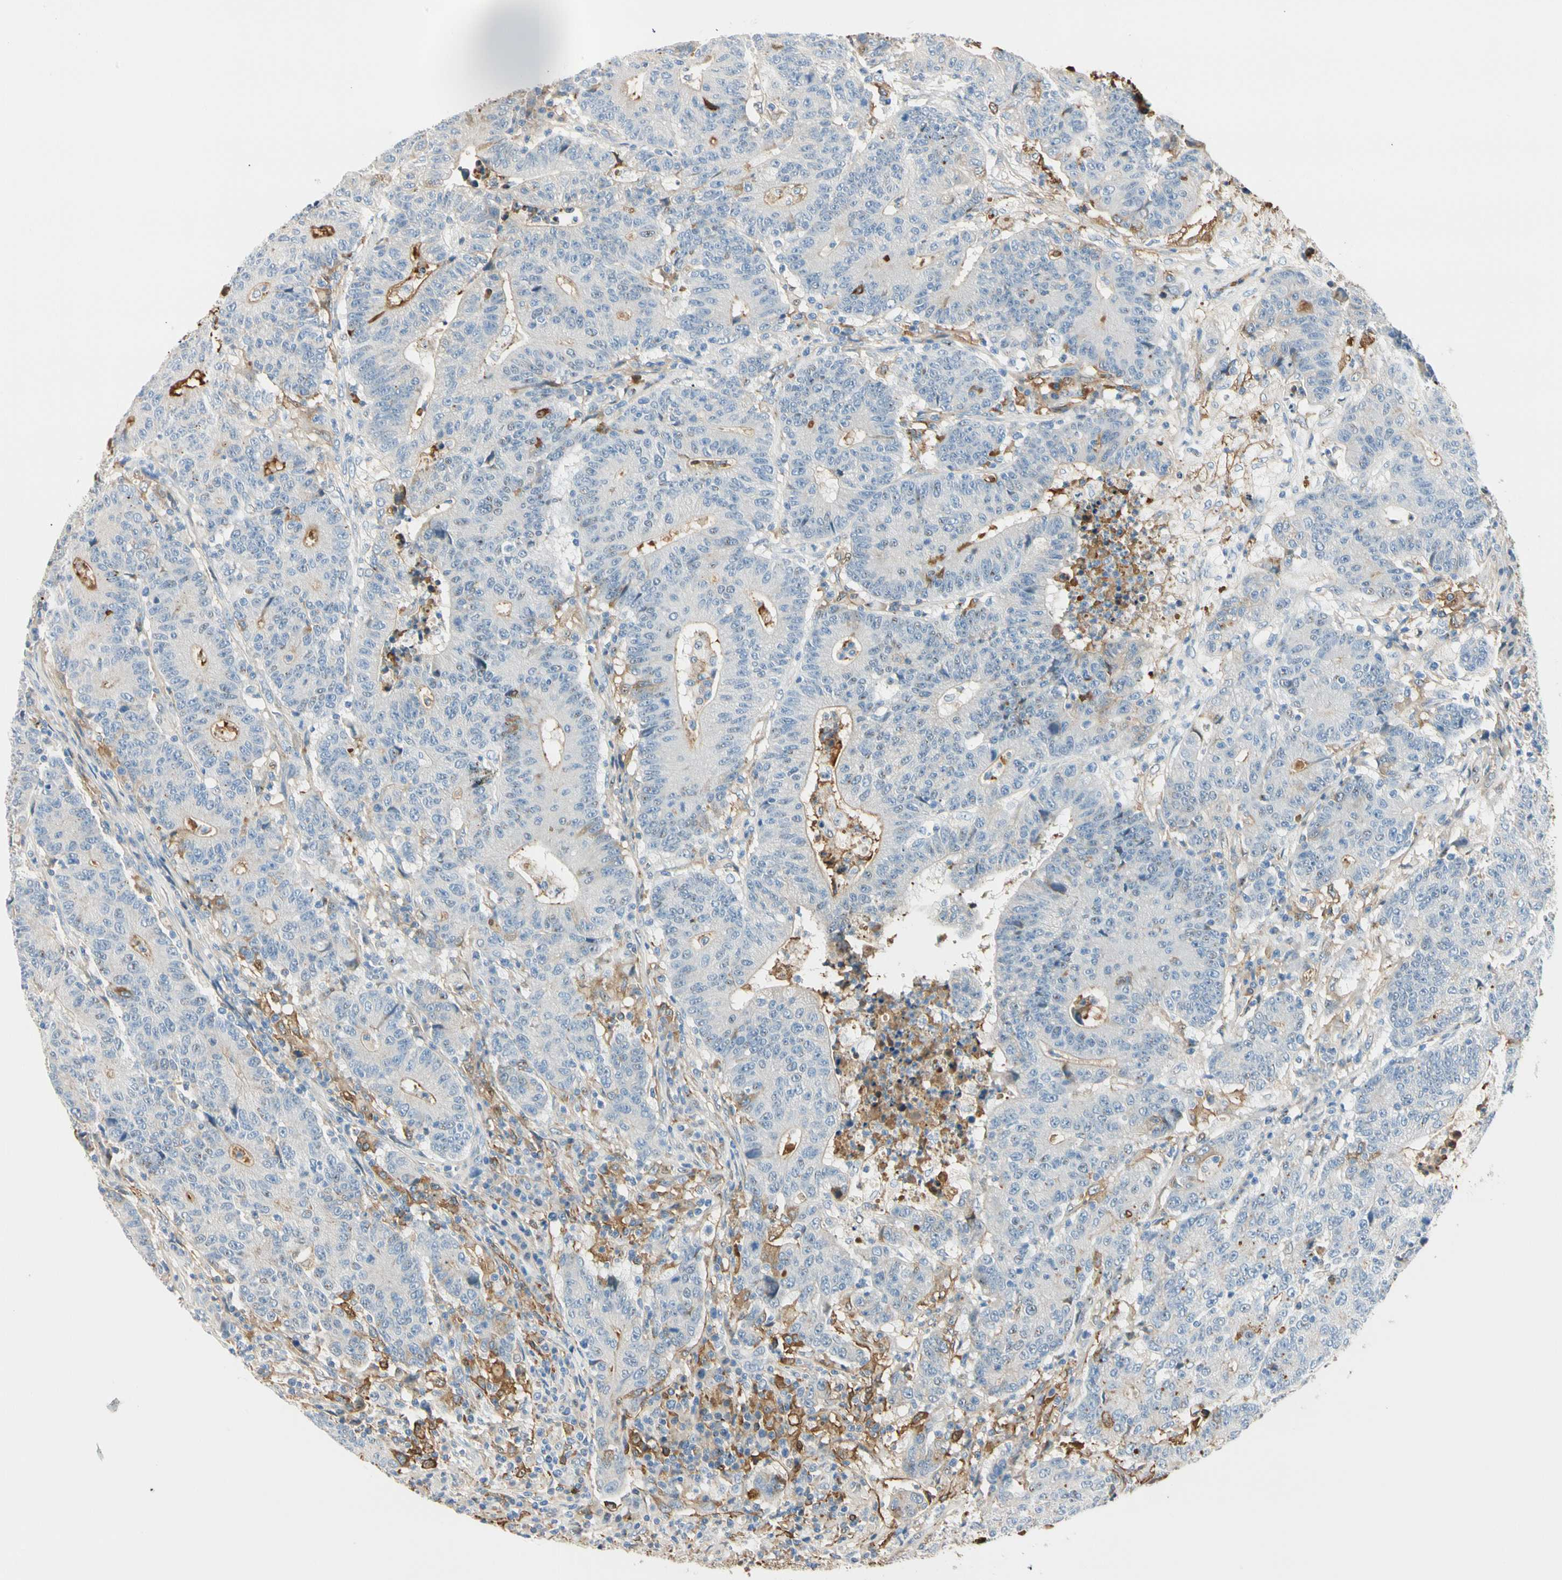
{"staining": {"intensity": "moderate", "quantity": "<25%", "location": "cytoplasmic/membranous"}, "tissue": "colorectal cancer", "cell_type": "Tumor cells", "image_type": "cancer", "snomed": [{"axis": "morphology", "description": "Normal tissue, NOS"}, {"axis": "morphology", "description": "Adenocarcinoma, NOS"}, {"axis": "topography", "description": "Colon"}], "caption": "The histopathology image demonstrates immunohistochemical staining of colorectal adenocarcinoma. There is moderate cytoplasmic/membranous expression is appreciated in about <25% of tumor cells.", "gene": "LAMB3", "patient": {"sex": "female", "age": 75}}